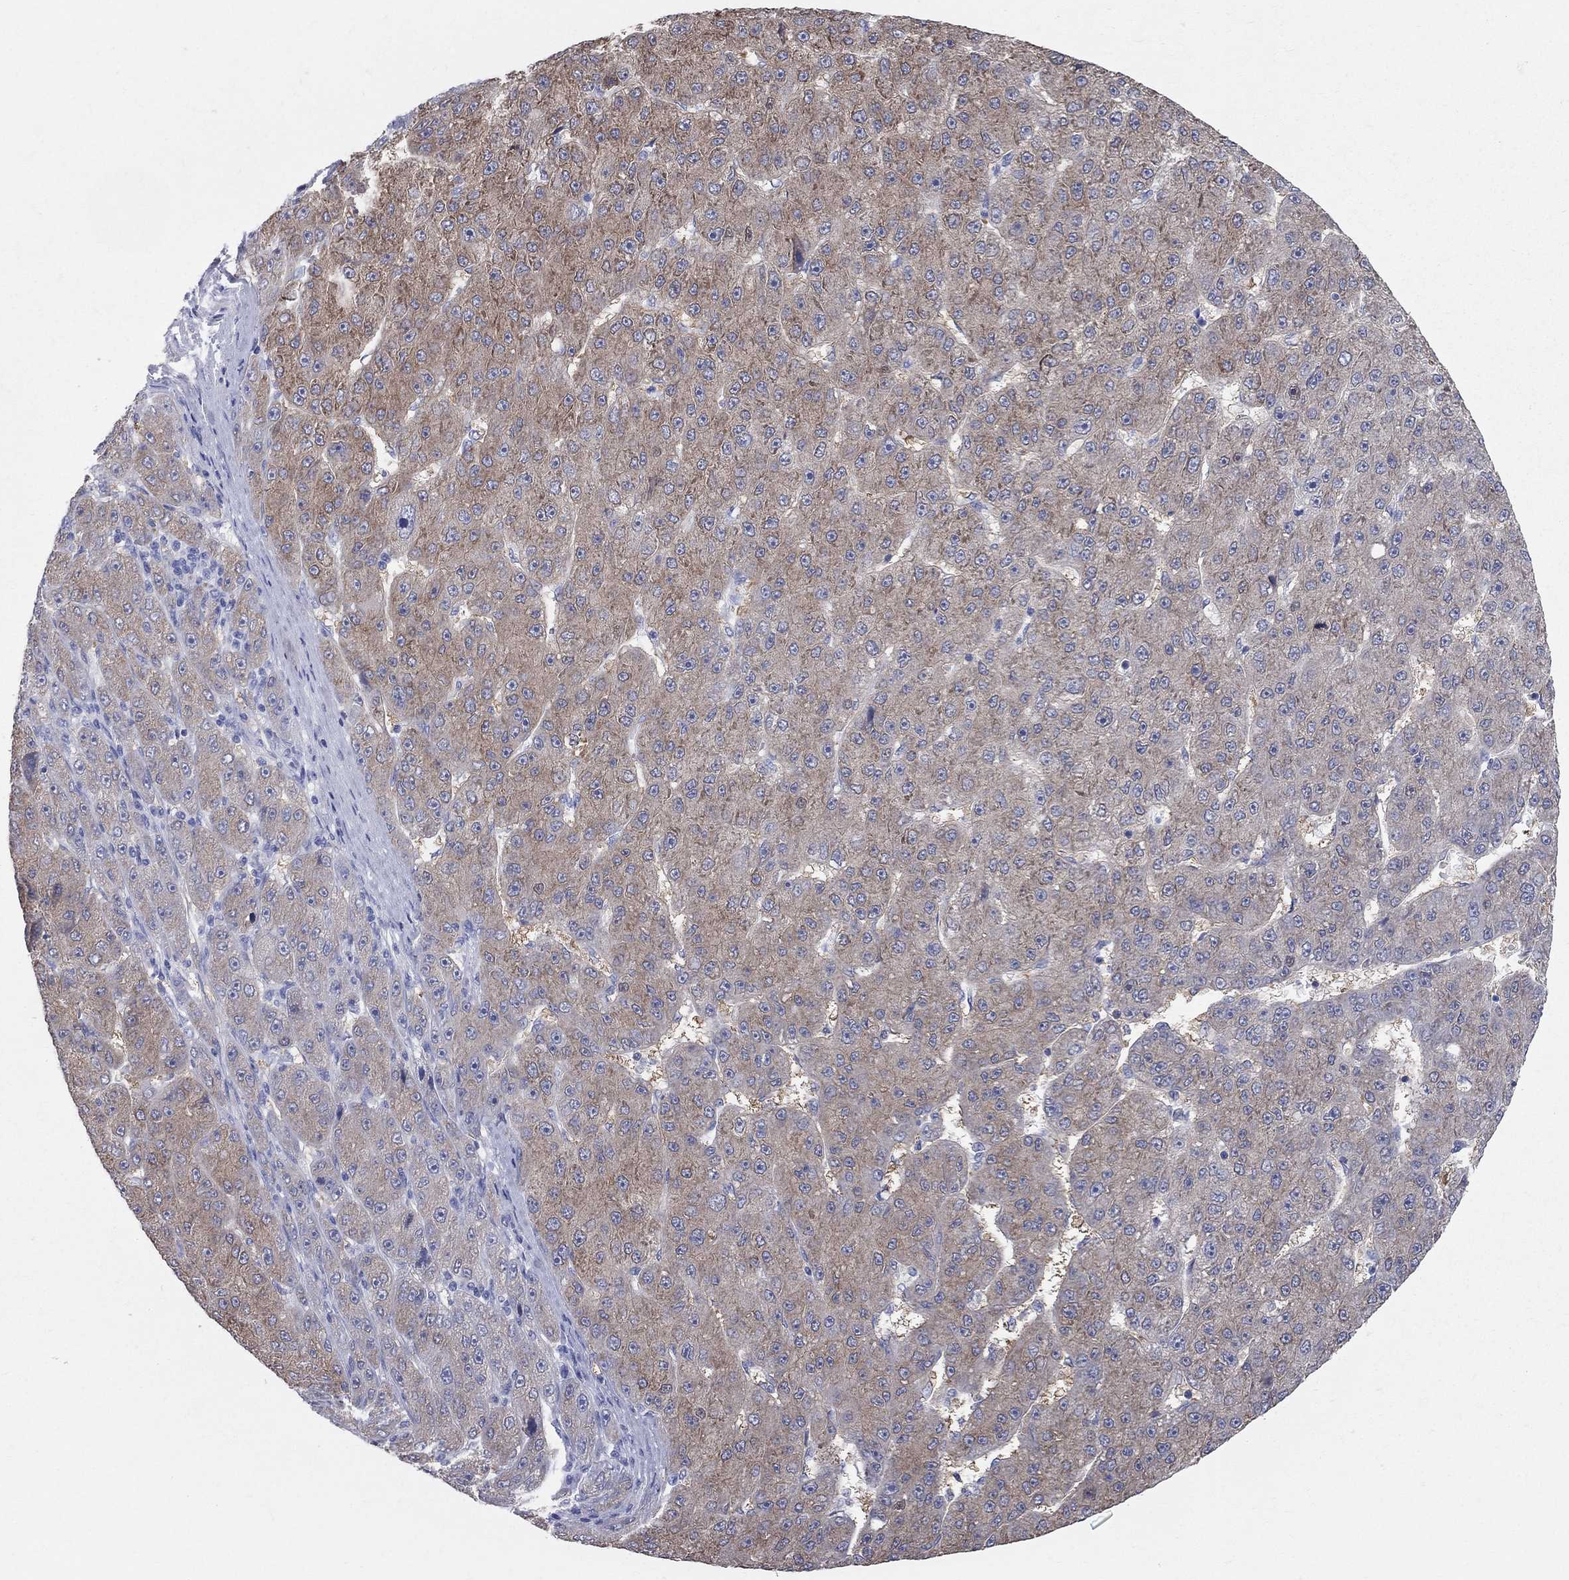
{"staining": {"intensity": "moderate", "quantity": "25%-75%", "location": "cytoplasmic/membranous"}, "tissue": "liver cancer", "cell_type": "Tumor cells", "image_type": "cancer", "snomed": [{"axis": "morphology", "description": "Carcinoma, Hepatocellular, NOS"}, {"axis": "topography", "description": "Liver"}], "caption": "A micrograph of hepatocellular carcinoma (liver) stained for a protein shows moderate cytoplasmic/membranous brown staining in tumor cells. The staining was performed using DAB, with brown indicating positive protein expression. Nuclei are stained blue with hematoxylin.", "gene": "AOX1", "patient": {"sex": "male", "age": 67}}